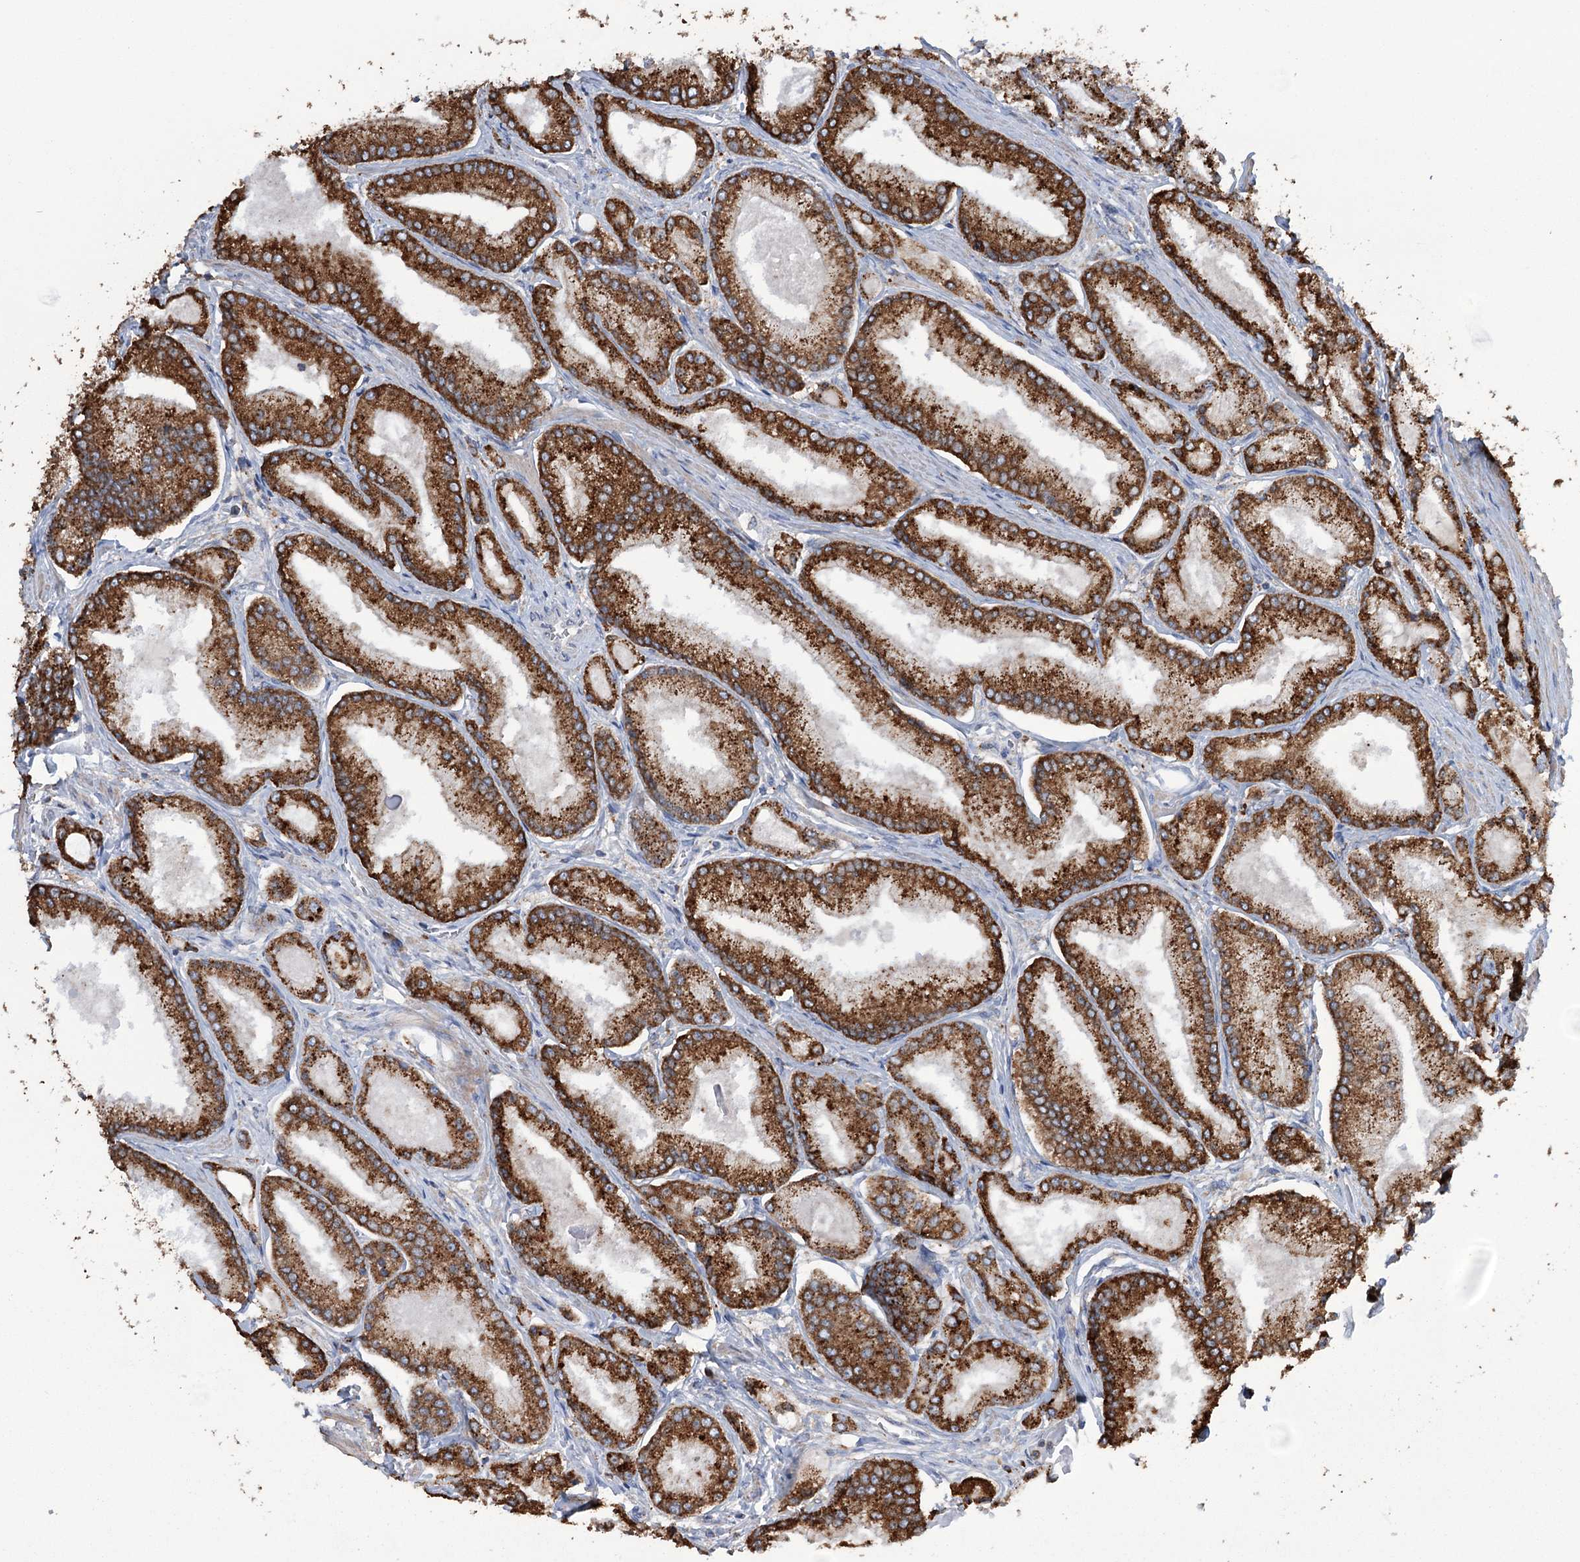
{"staining": {"intensity": "strong", "quantity": ">75%", "location": "cytoplasmic/membranous"}, "tissue": "prostate cancer", "cell_type": "Tumor cells", "image_type": "cancer", "snomed": [{"axis": "morphology", "description": "Adenocarcinoma, Low grade"}, {"axis": "topography", "description": "Prostate"}], "caption": "A photomicrograph of human prostate cancer (adenocarcinoma (low-grade)) stained for a protein exhibits strong cytoplasmic/membranous brown staining in tumor cells.", "gene": "TRIM71", "patient": {"sex": "male", "age": 74}}